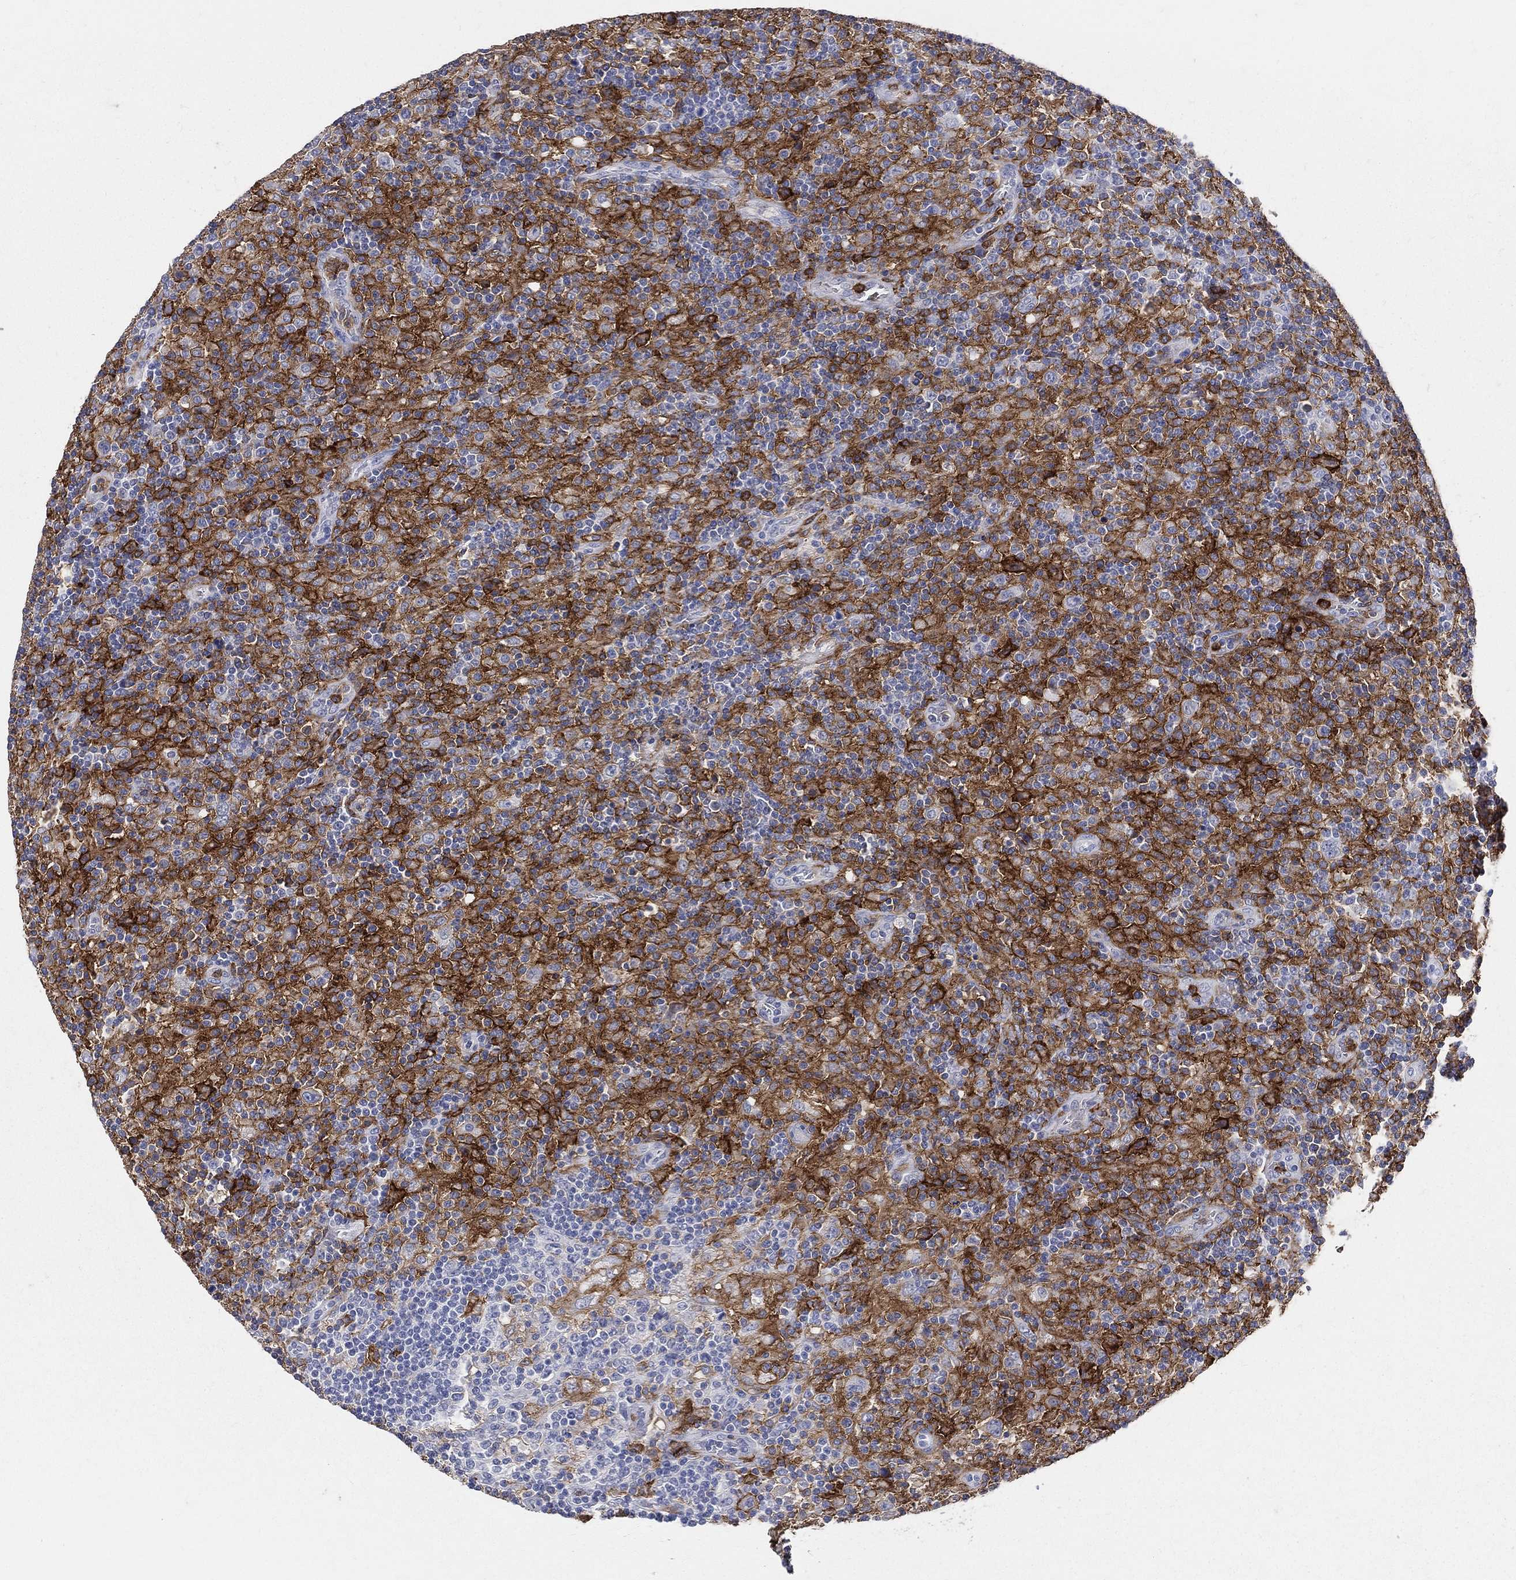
{"staining": {"intensity": "strong", "quantity": "25%-75%", "location": "cytoplasmic/membranous"}, "tissue": "lymphoma", "cell_type": "Tumor cells", "image_type": "cancer", "snomed": [{"axis": "morphology", "description": "Hodgkin's disease, NOS"}, {"axis": "topography", "description": "Lymph node"}], "caption": "Strong cytoplasmic/membranous protein expression is seen in about 25%-75% of tumor cells in lymphoma. (DAB (3,3'-diaminobenzidine) IHC with brightfield microscopy, high magnification).", "gene": "CD33", "patient": {"sex": "male", "age": 70}}